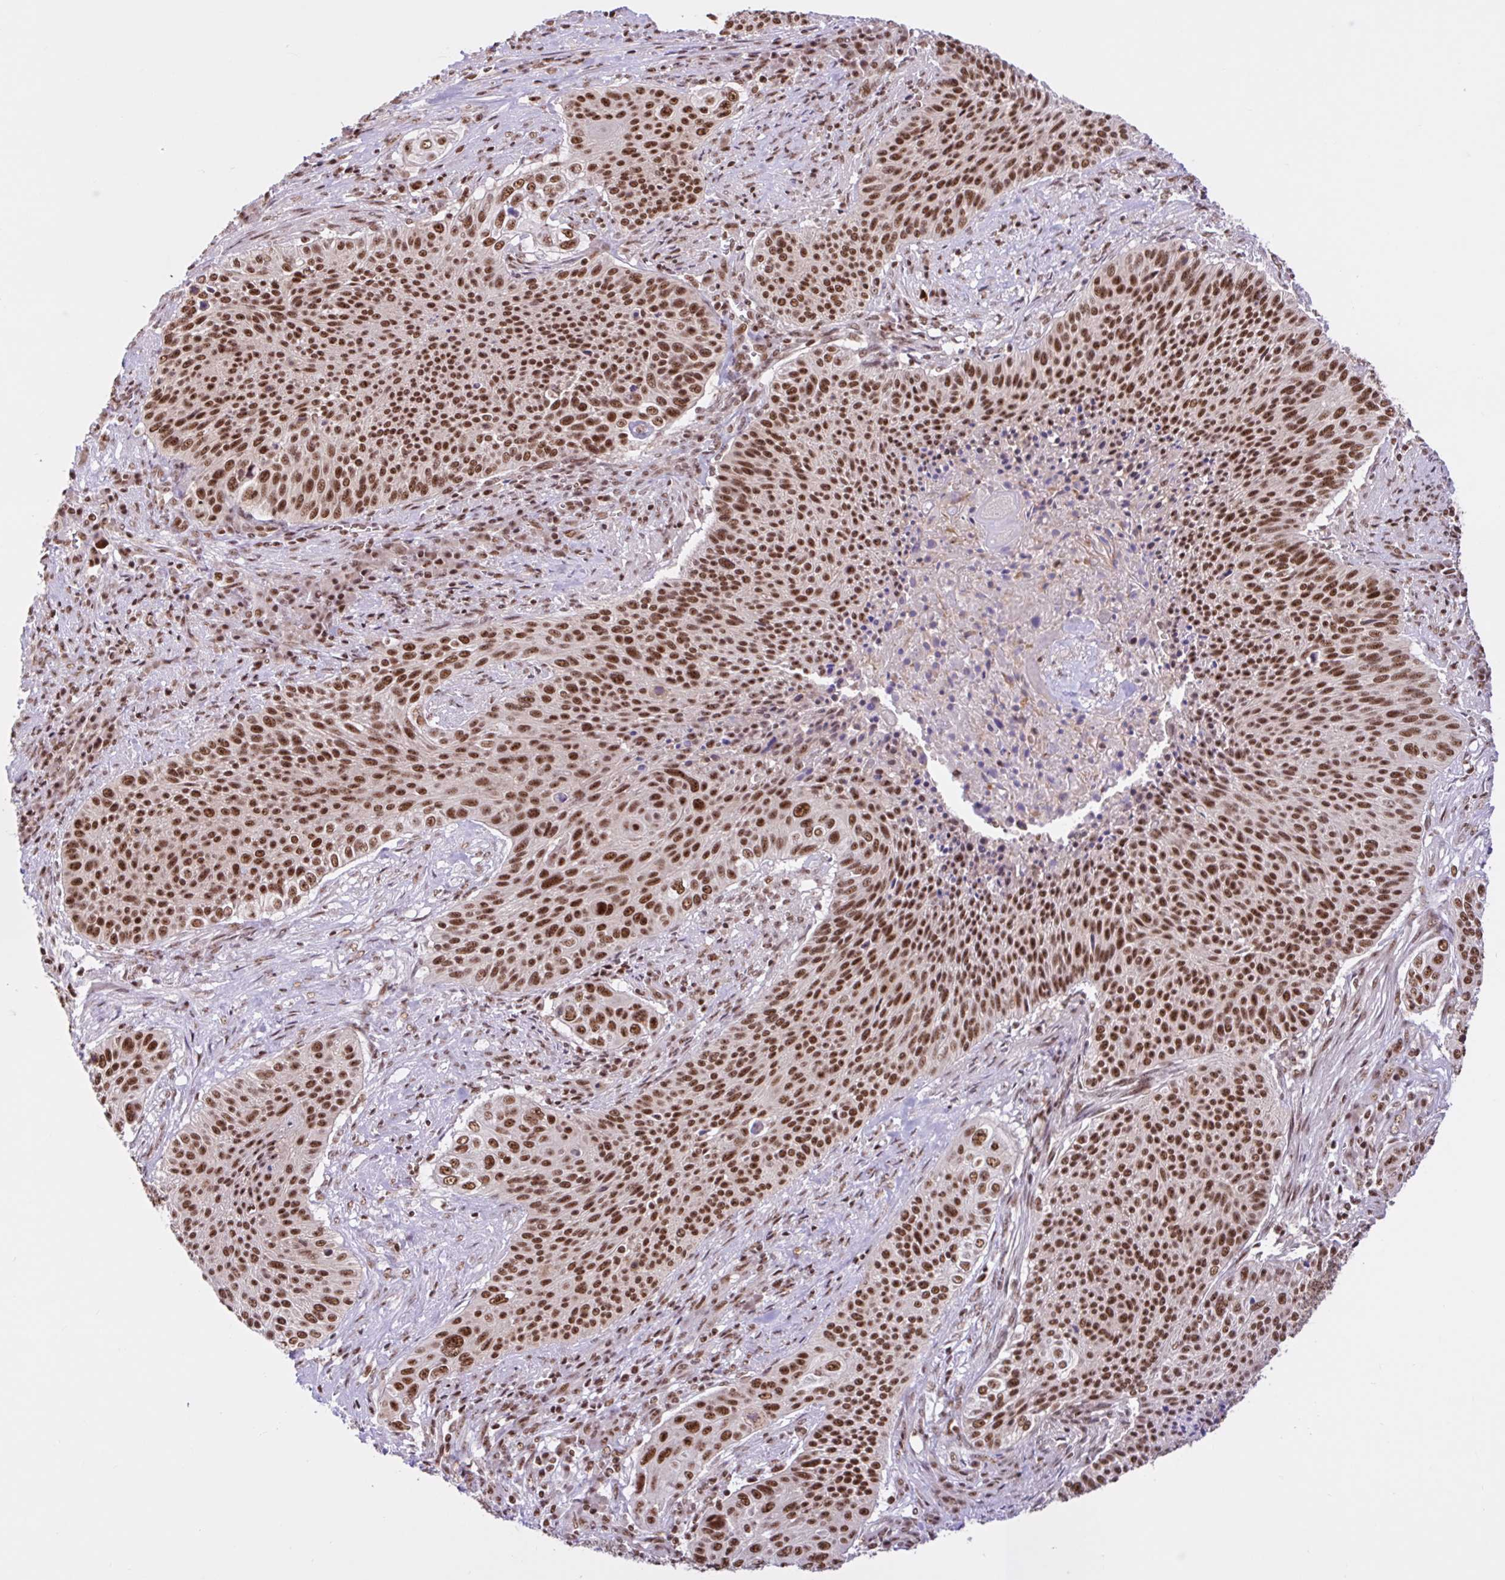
{"staining": {"intensity": "moderate", "quantity": ">75%", "location": "nuclear"}, "tissue": "cervical cancer", "cell_type": "Tumor cells", "image_type": "cancer", "snomed": [{"axis": "morphology", "description": "Squamous cell carcinoma, NOS"}, {"axis": "topography", "description": "Cervix"}], "caption": "There is medium levels of moderate nuclear staining in tumor cells of cervical cancer (squamous cell carcinoma), as demonstrated by immunohistochemical staining (brown color).", "gene": "CCDC12", "patient": {"sex": "female", "age": 31}}